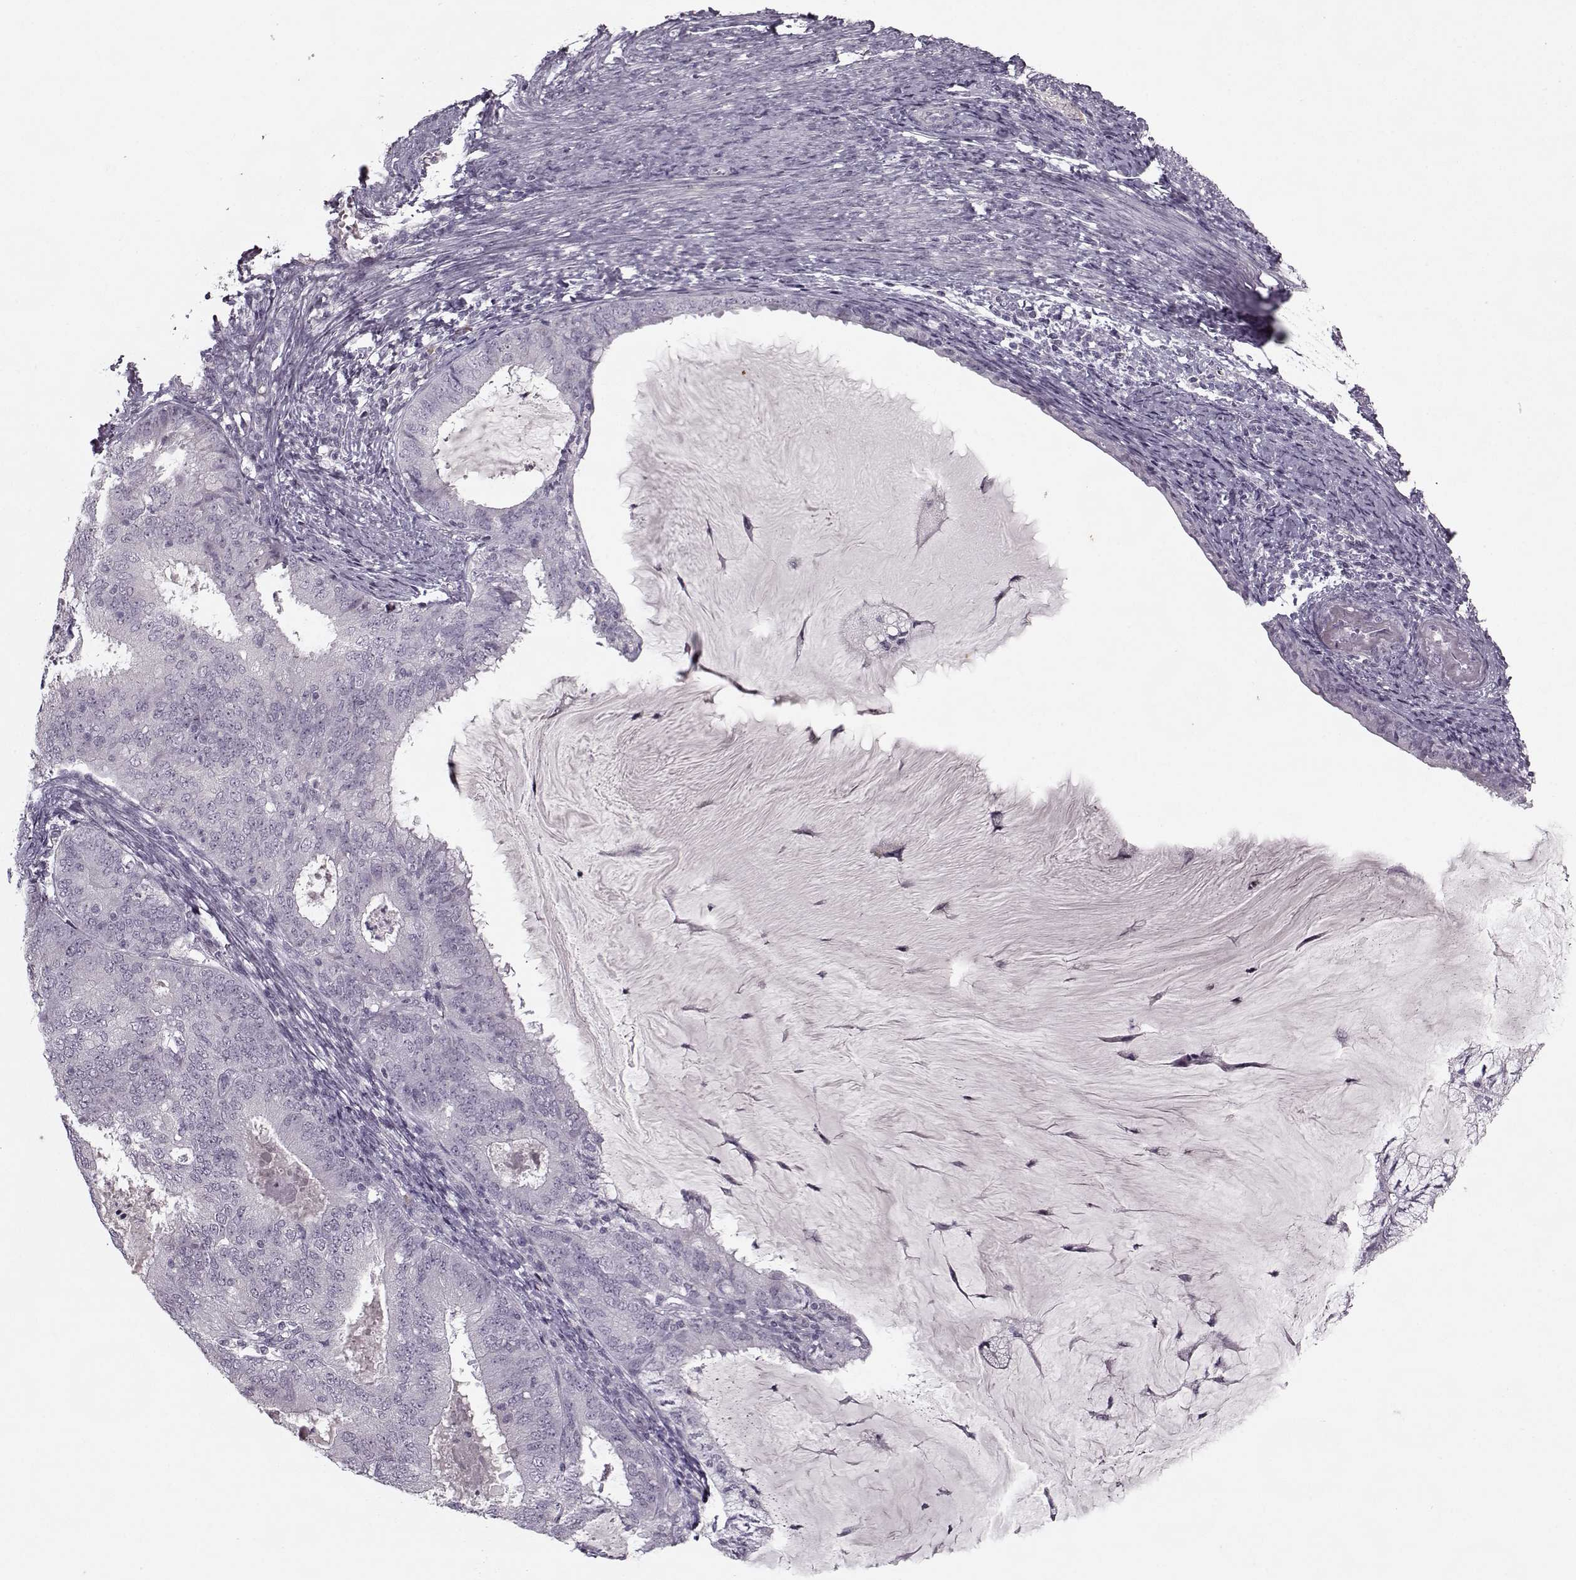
{"staining": {"intensity": "negative", "quantity": "none", "location": "none"}, "tissue": "endometrial cancer", "cell_type": "Tumor cells", "image_type": "cancer", "snomed": [{"axis": "morphology", "description": "Adenocarcinoma, NOS"}, {"axis": "topography", "description": "Endometrium"}], "caption": "This is a image of IHC staining of endometrial cancer (adenocarcinoma), which shows no positivity in tumor cells.", "gene": "KRT9", "patient": {"sex": "female", "age": 57}}